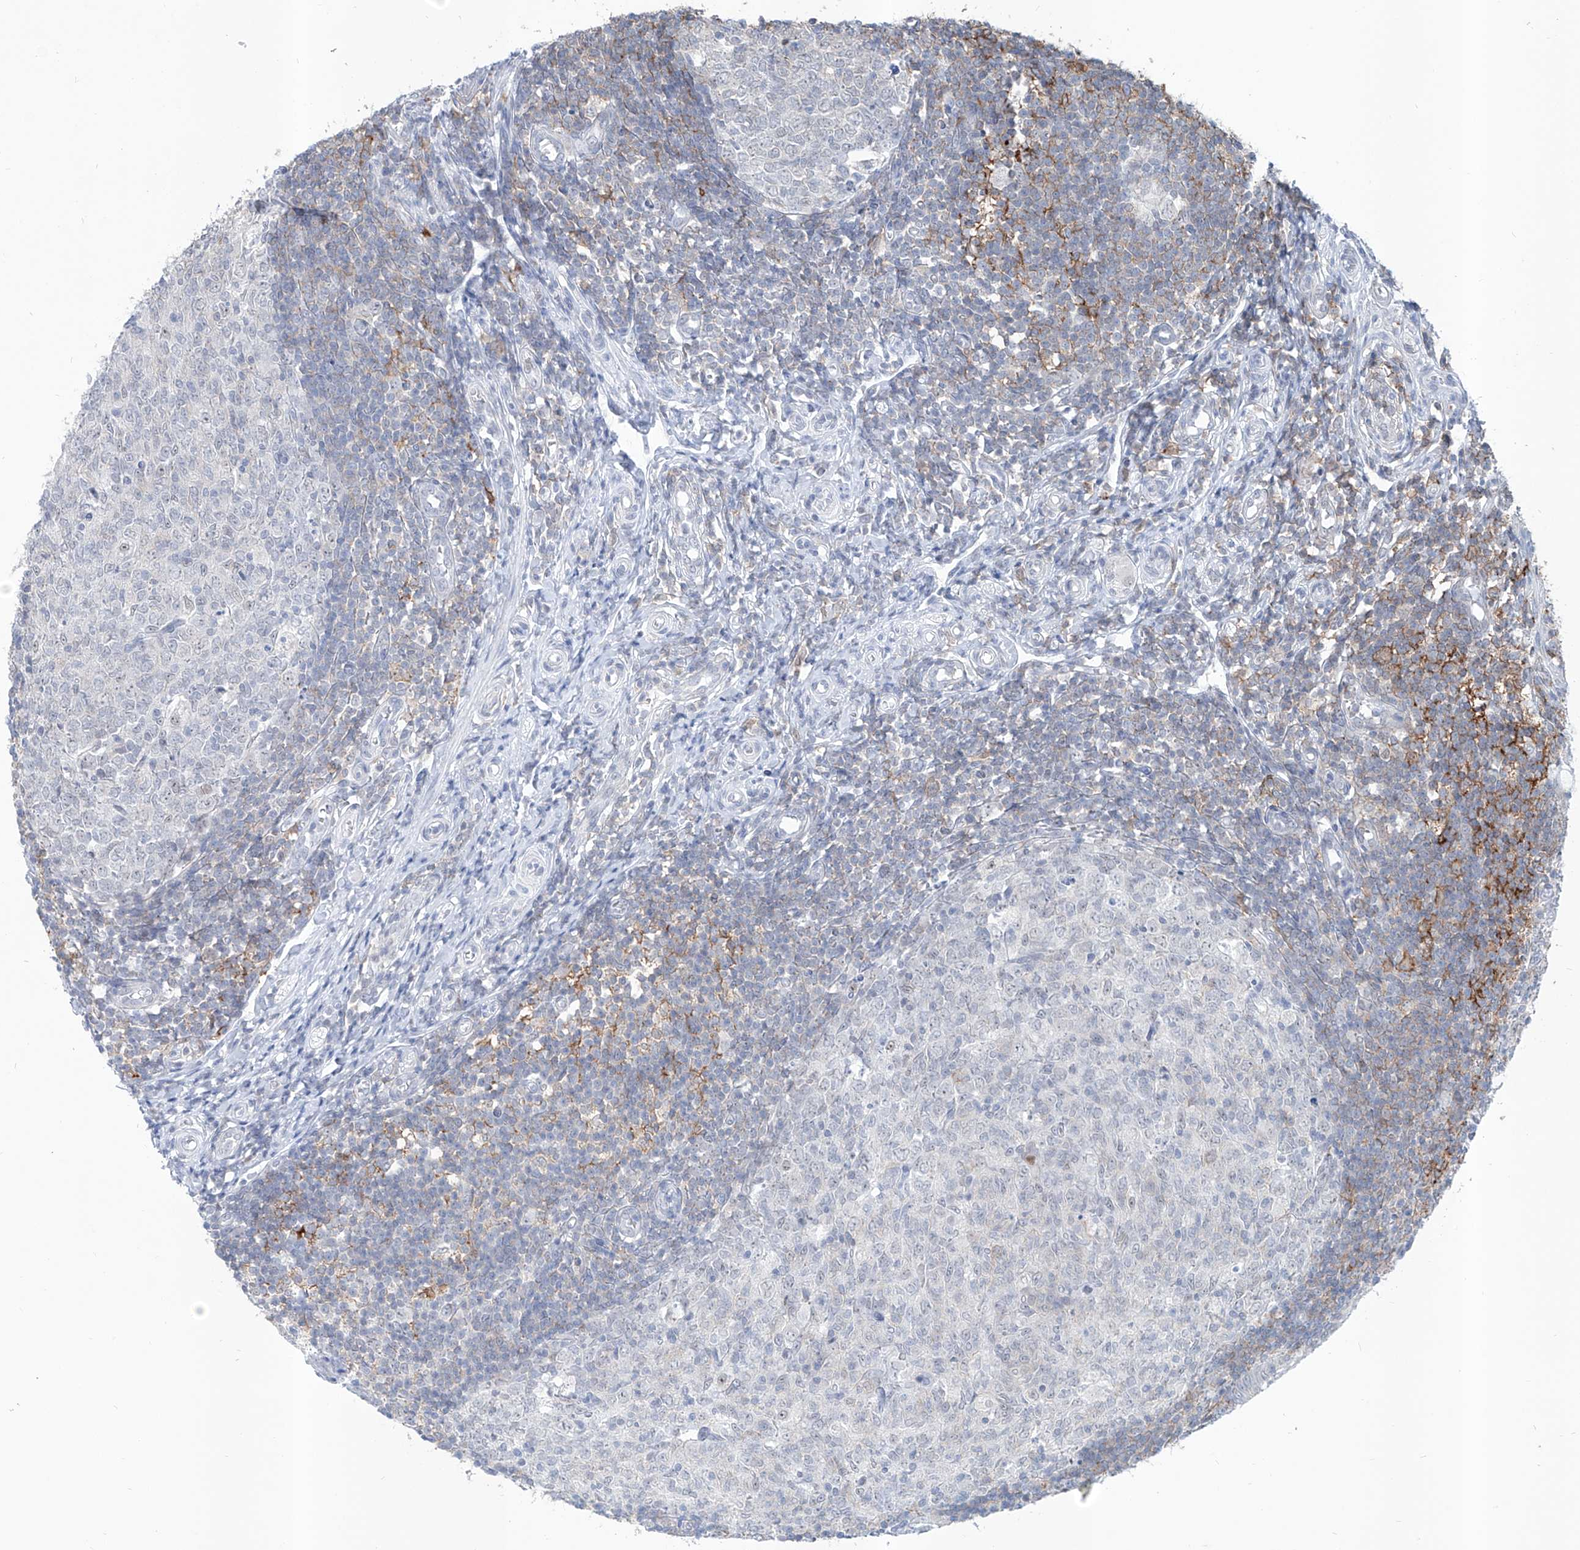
{"staining": {"intensity": "negative", "quantity": "none", "location": "none"}, "tissue": "appendix", "cell_type": "Glandular cells", "image_type": "normal", "snomed": [{"axis": "morphology", "description": "Normal tissue, NOS"}, {"axis": "topography", "description": "Appendix"}], "caption": "Histopathology image shows no protein staining in glandular cells of benign appendix. The staining is performed using DAB brown chromogen with nuclei counter-stained in using hematoxylin.", "gene": "ZBTB48", "patient": {"sex": "male", "age": 14}}